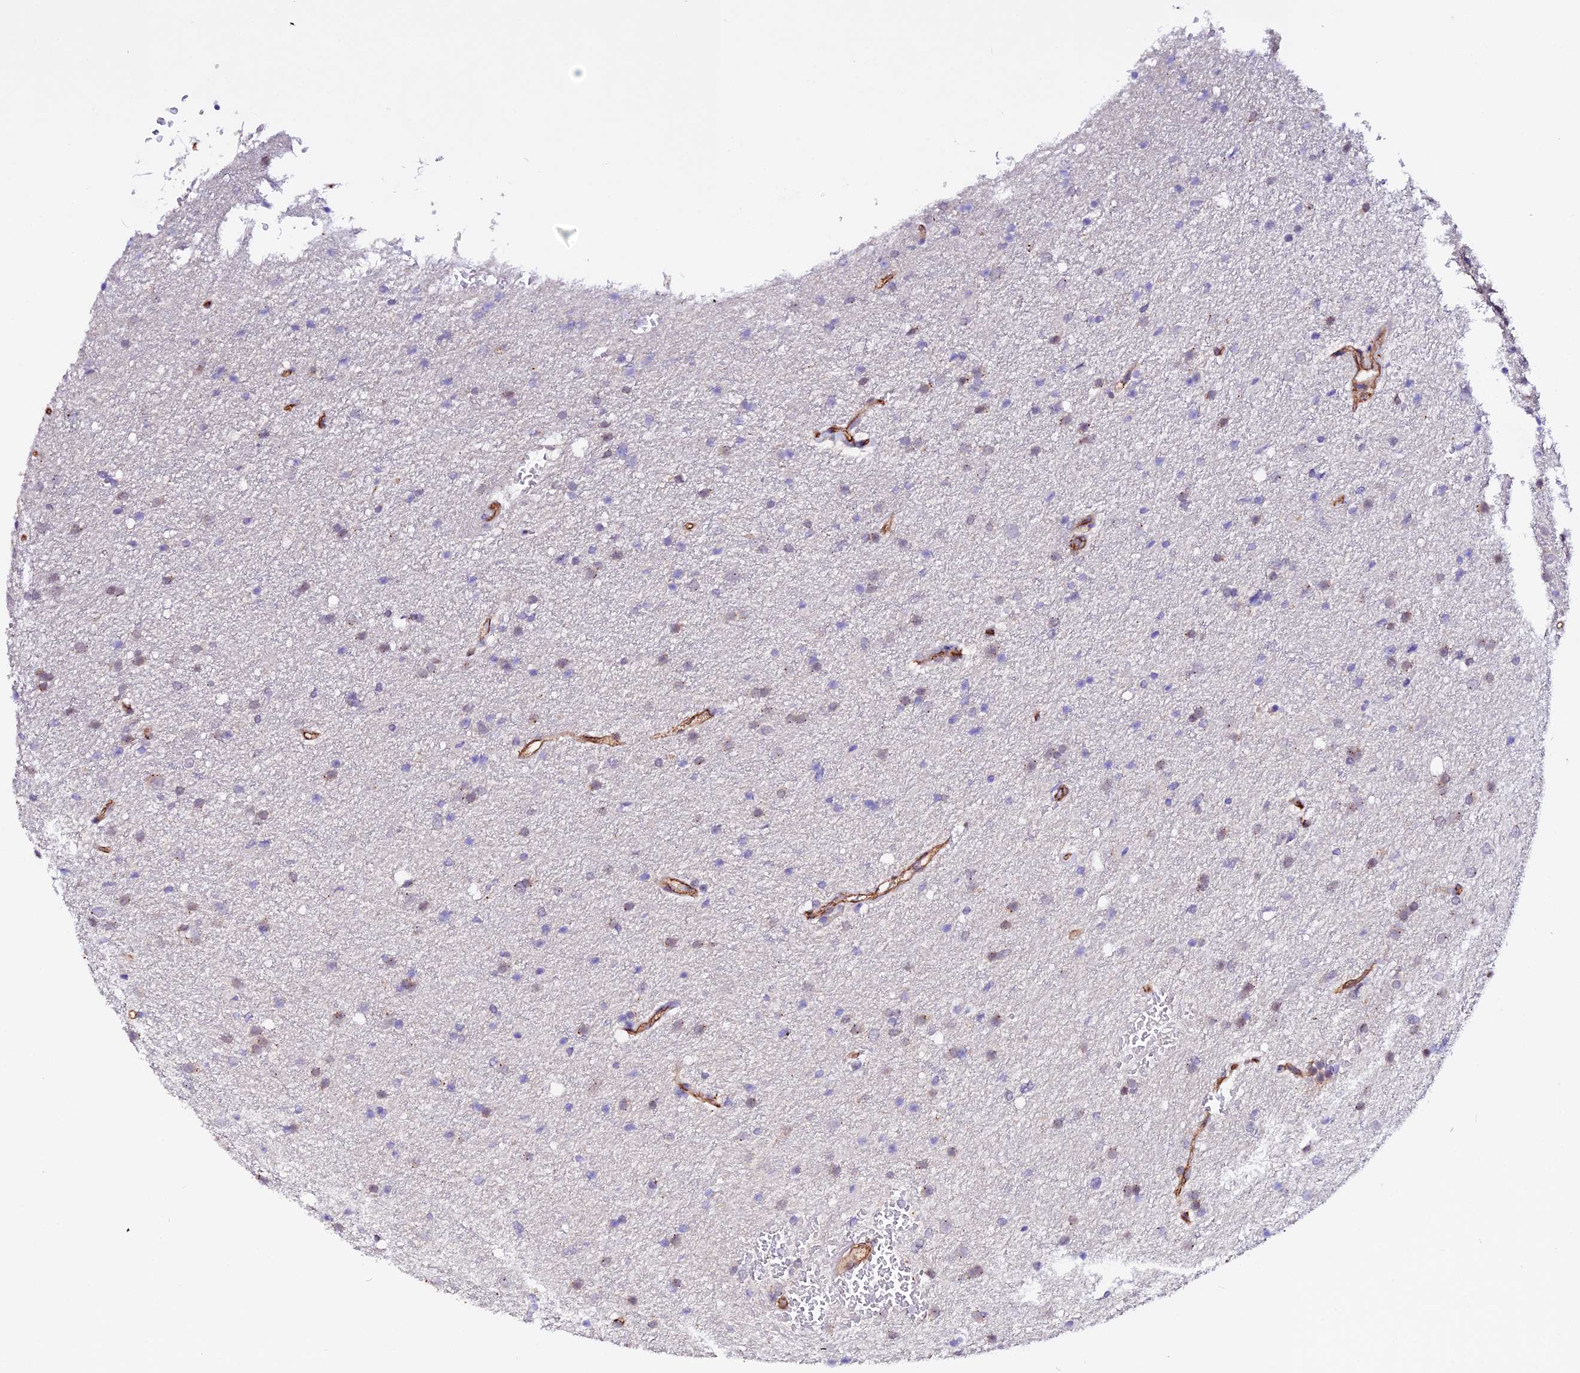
{"staining": {"intensity": "weak", "quantity": "<25%", "location": "cytoplasmic/membranous"}, "tissue": "glioma", "cell_type": "Tumor cells", "image_type": "cancer", "snomed": [{"axis": "morphology", "description": "Glioma, malignant, High grade"}, {"axis": "topography", "description": "Cerebral cortex"}], "caption": "High magnification brightfield microscopy of glioma stained with DAB (3,3'-diaminobenzidine) (brown) and counterstained with hematoxylin (blue): tumor cells show no significant staining.", "gene": "USP17L15", "patient": {"sex": "female", "age": 36}}